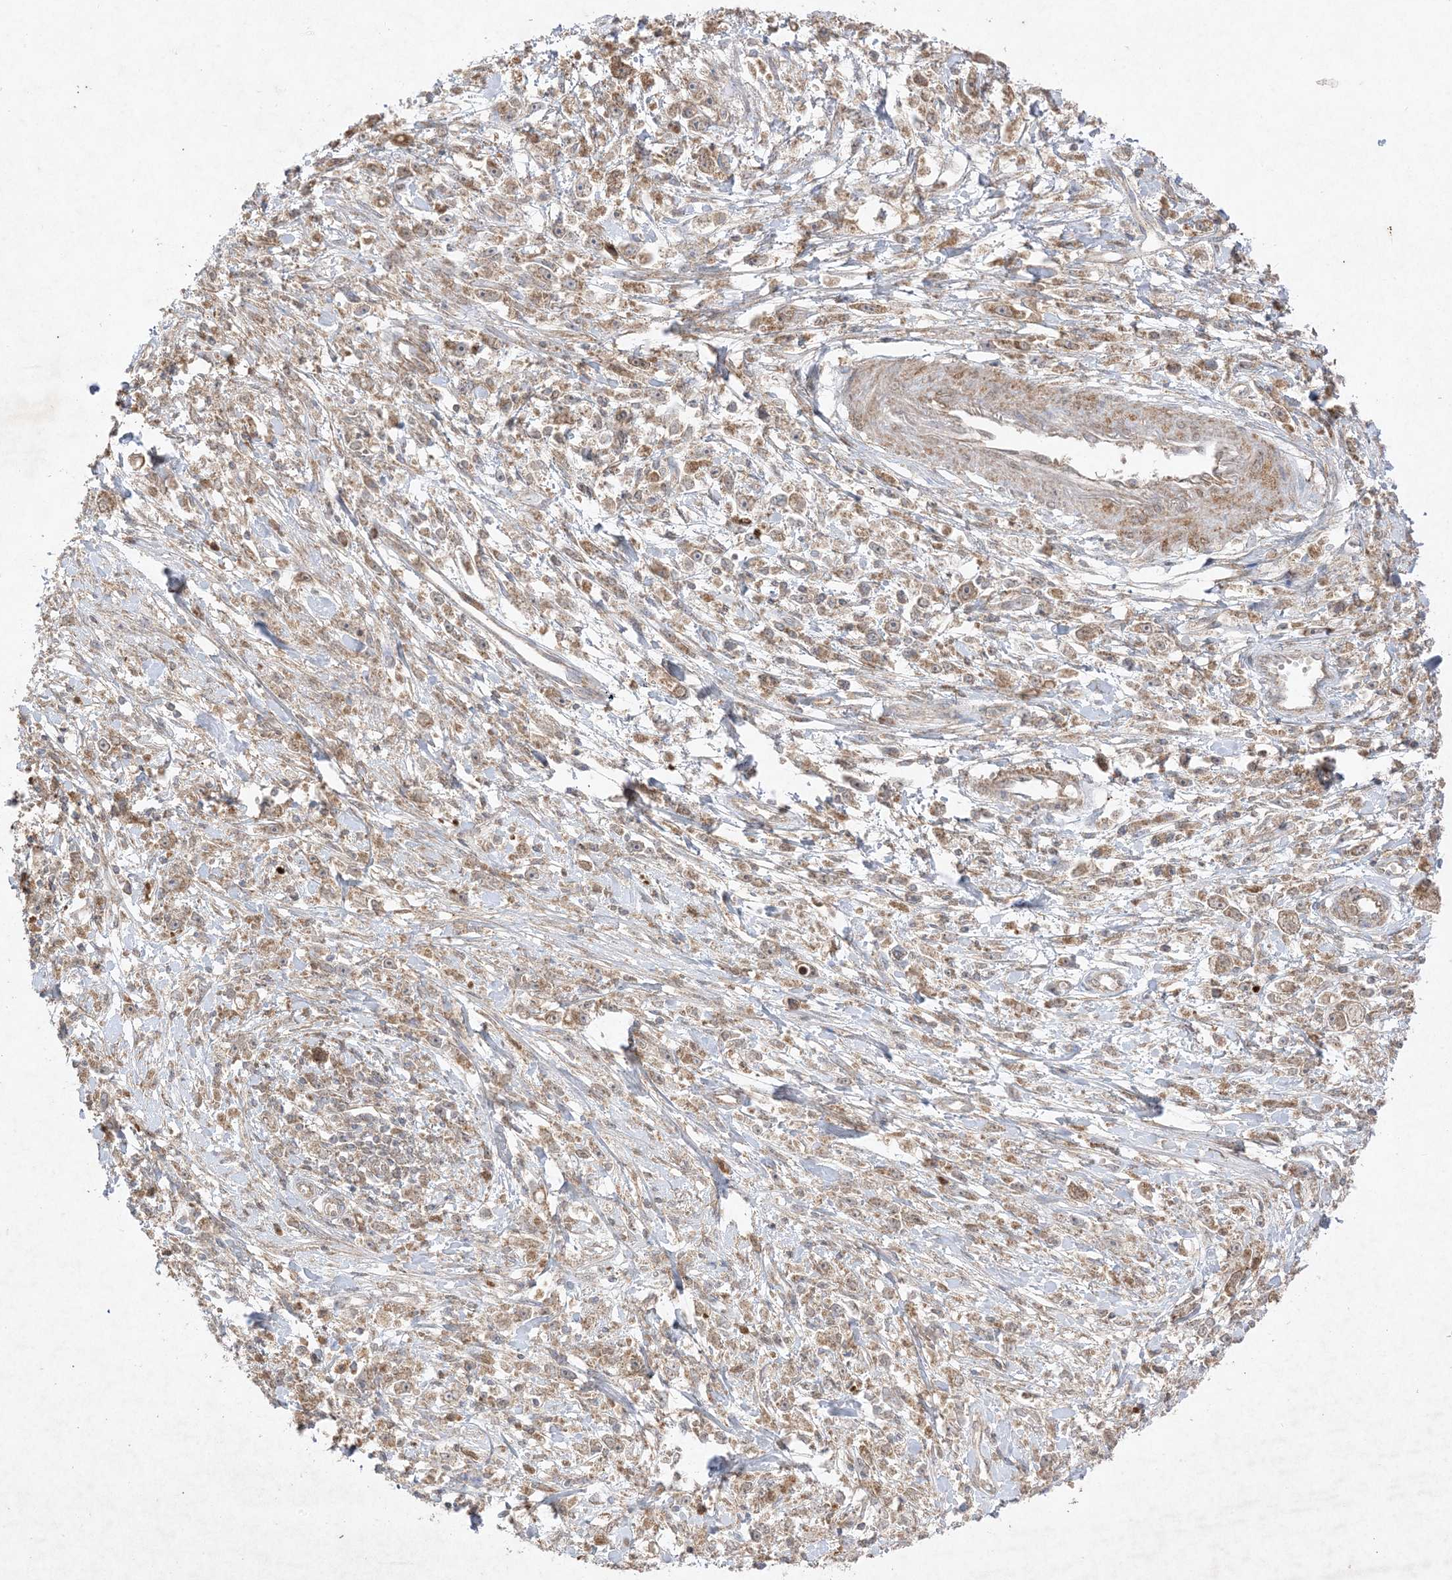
{"staining": {"intensity": "moderate", "quantity": ">75%", "location": "cytoplasmic/membranous"}, "tissue": "stomach cancer", "cell_type": "Tumor cells", "image_type": "cancer", "snomed": [{"axis": "morphology", "description": "Adenocarcinoma, NOS"}, {"axis": "topography", "description": "Stomach"}], "caption": "Protein staining by immunohistochemistry shows moderate cytoplasmic/membranous staining in approximately >75% of tumor cells in stomach cancer.", "gene": "UBE2C", "patient": {"sex": "female", "age": 59}}